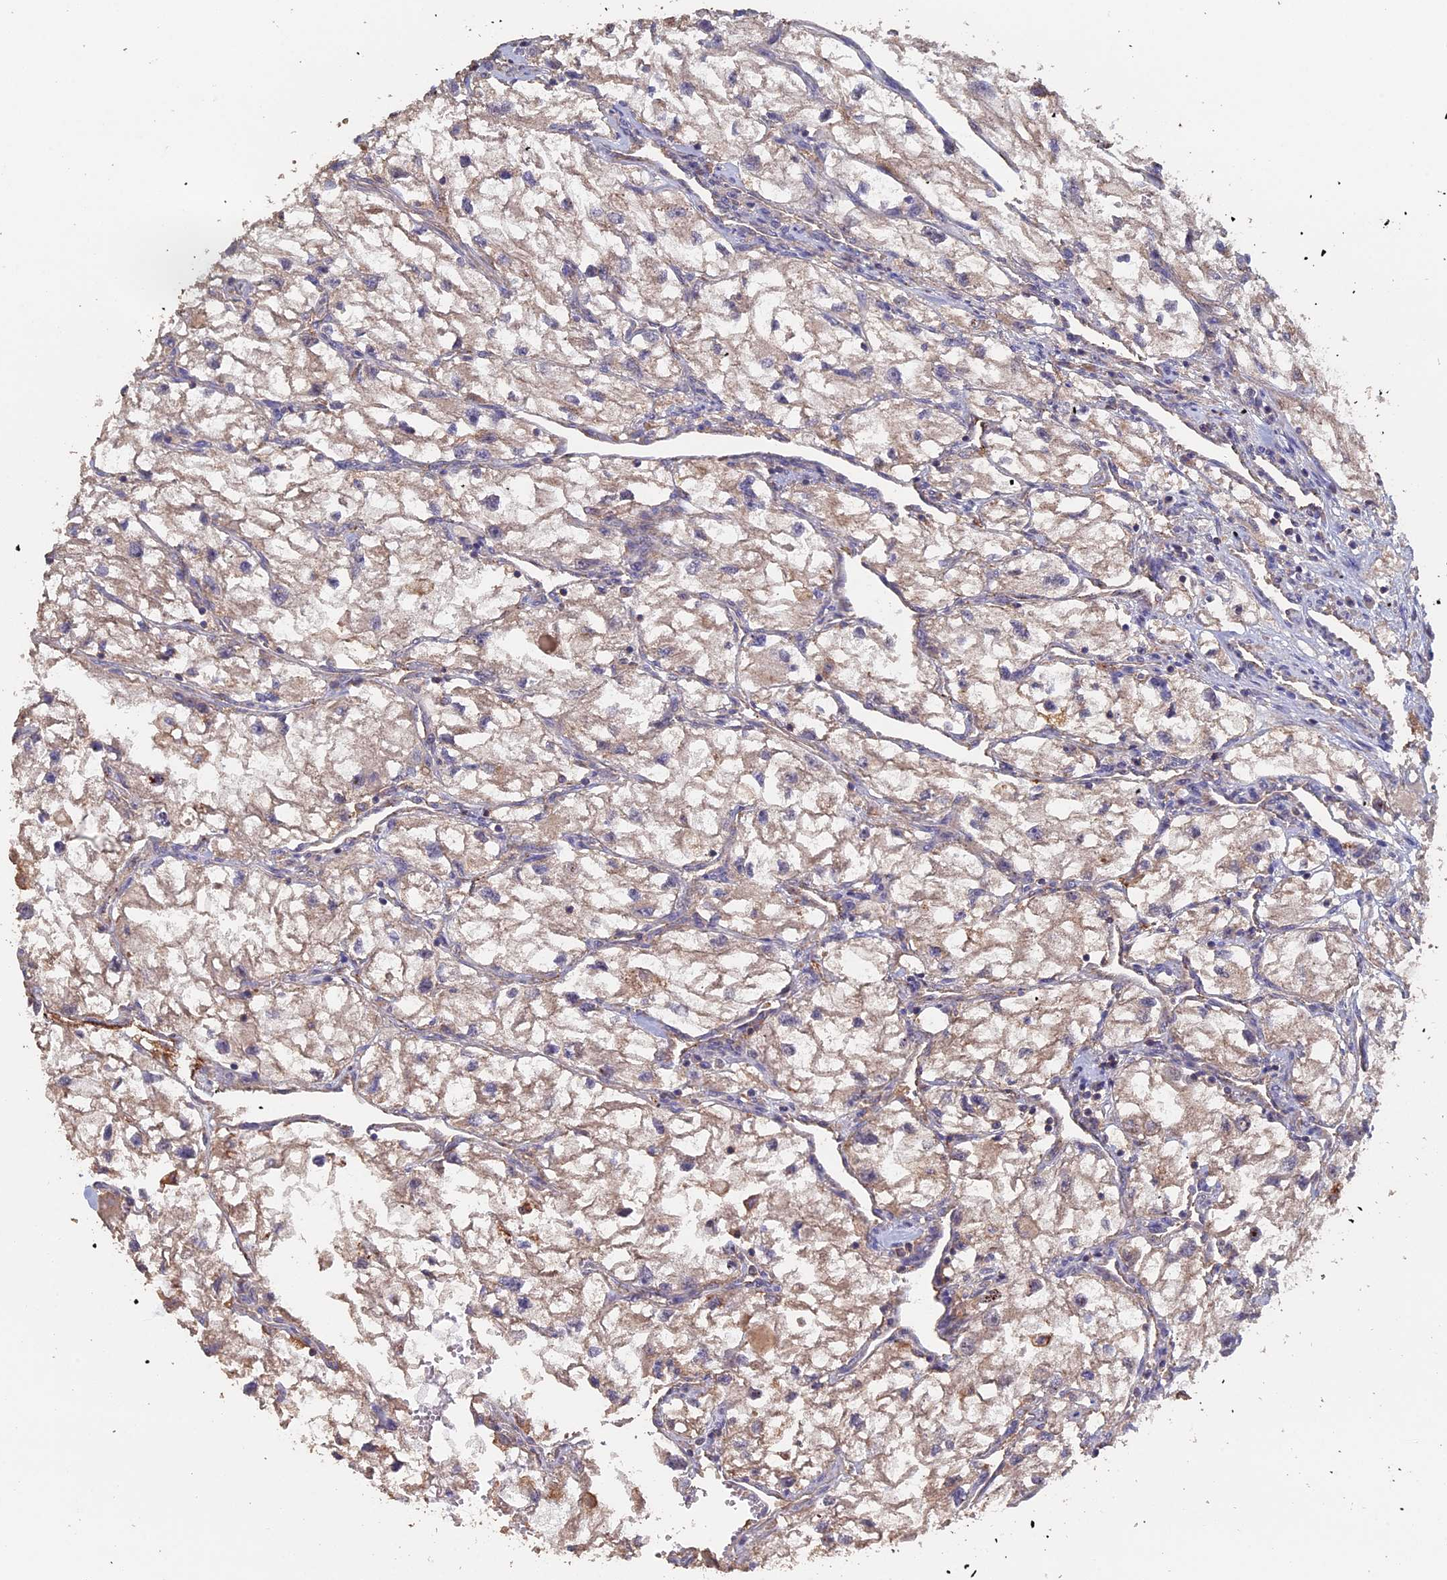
{"staining": {"intensity": "weak", "quantity": "25%-75%", "location": "cytoplasmic/membranous"}, "tissue": "renal cancer", "cell_type": "Tumor cells", "image_type": "cancer", "snomed": [{"axis": "morphology", "description": "Adenocarcinoma, NOS"}, {"axis": "topography", "description": "Kidney"}], "caption": "IHC staining of renal adenocarcinoma, which exhibits low levels of weak cytoplasmic/membranous positivity in approximately 25%-75% of tumor cells indicating weak cytoplasmic/membranous protein staining. The staining was performed using DAB (3,3'-diaminobenzidine) (brown) for protein detection and nuclei were counterstained in hematoxylin (blue).", "gene": "PIGQ", "patient": {"sex": "female", "age": 70}}